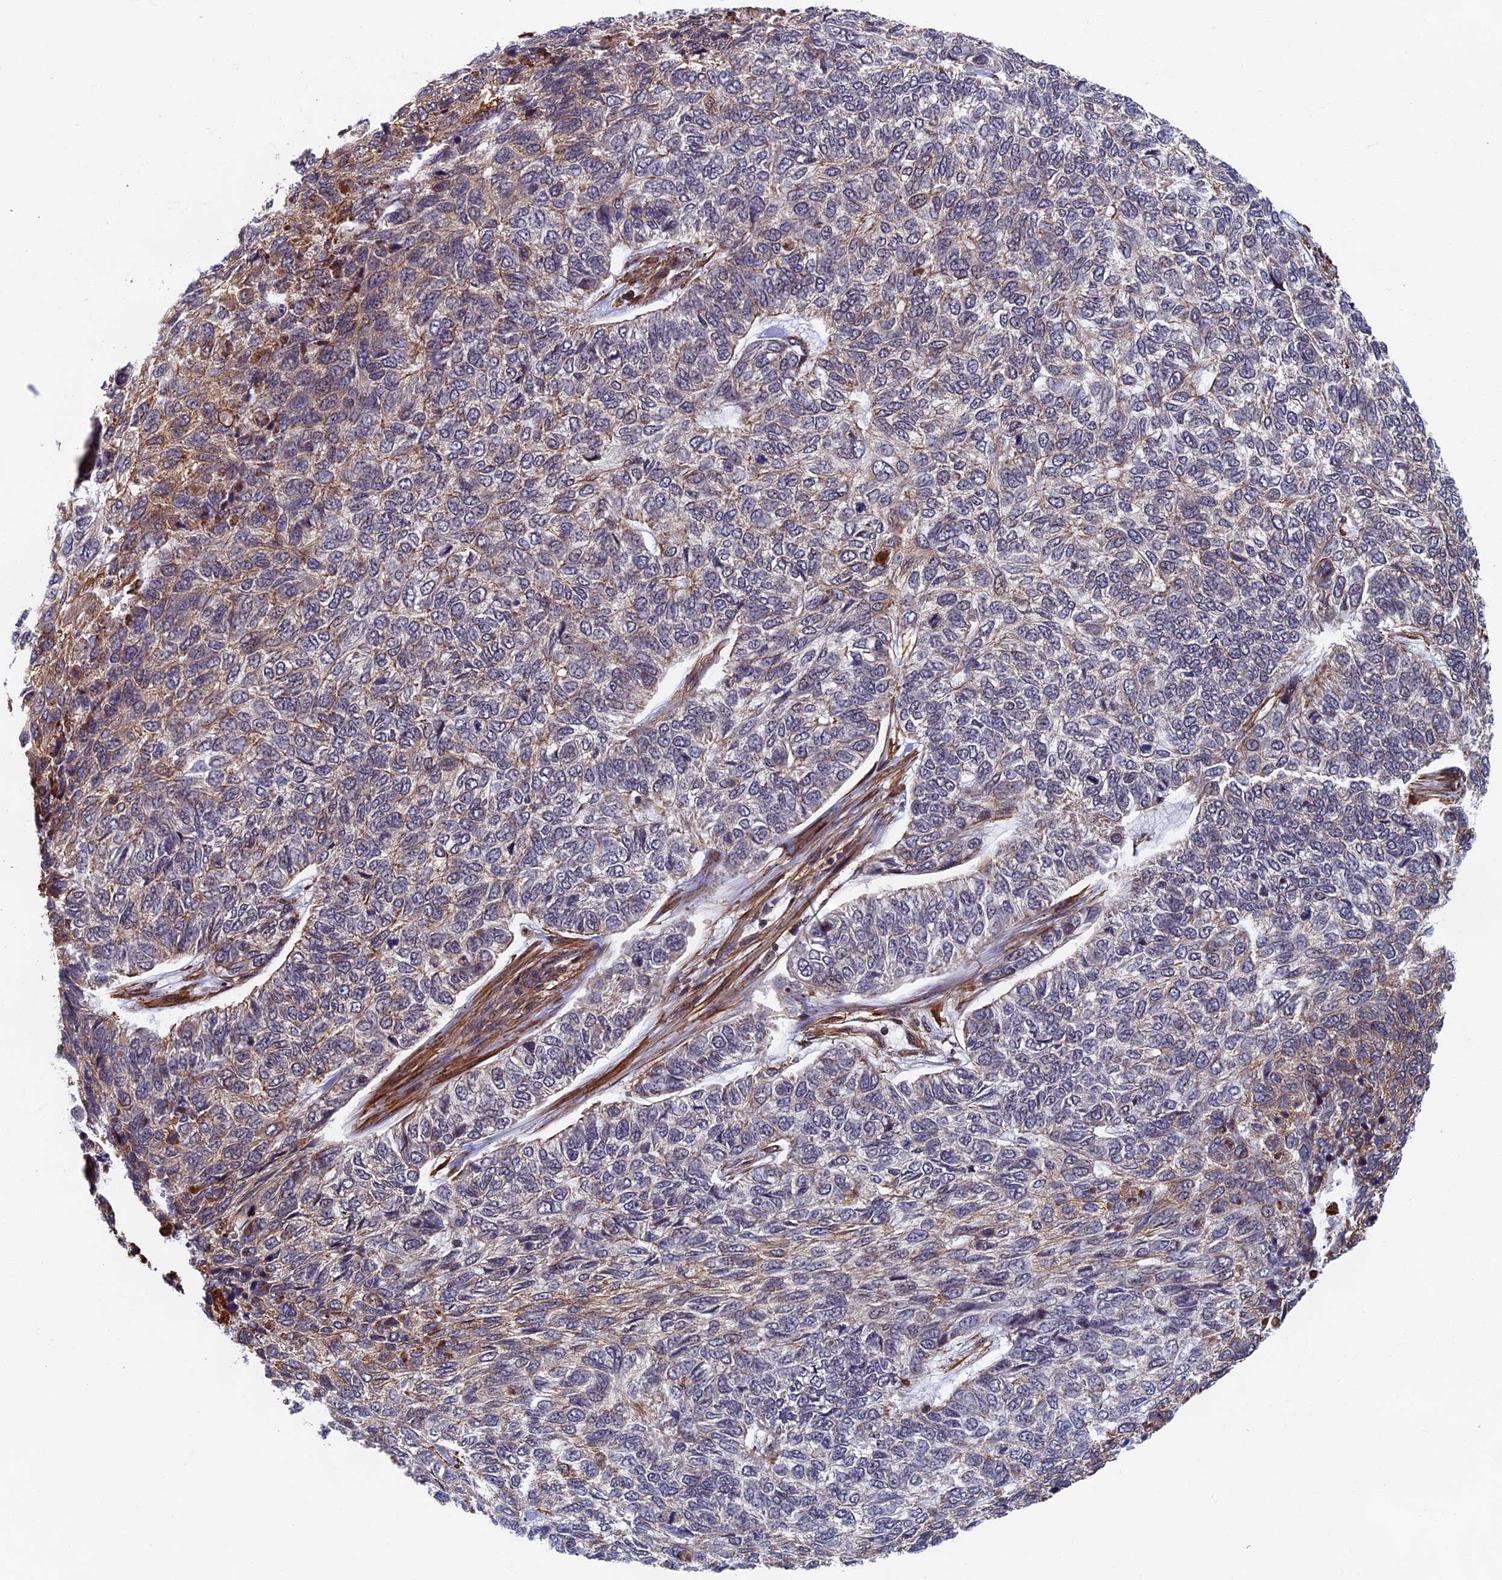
{"staining": {"intensity": "weak", "quantity": "<25%", "location": "cytoplasmic/membranous"}, "tissue": "skin cancer", "cell_type": "Tumor cells", "image_type": "cancer", "snomed": [{"axis": "morphology", "description": "Basal cell carcinoma"}, {"axis": "topography", "description": "Skin"}], "caption": "Tumor cells show no significant expression in basal cell carcinoma (skin).", "gene": "CTDP1", "patient": {"sex": "female", "age": 65}}